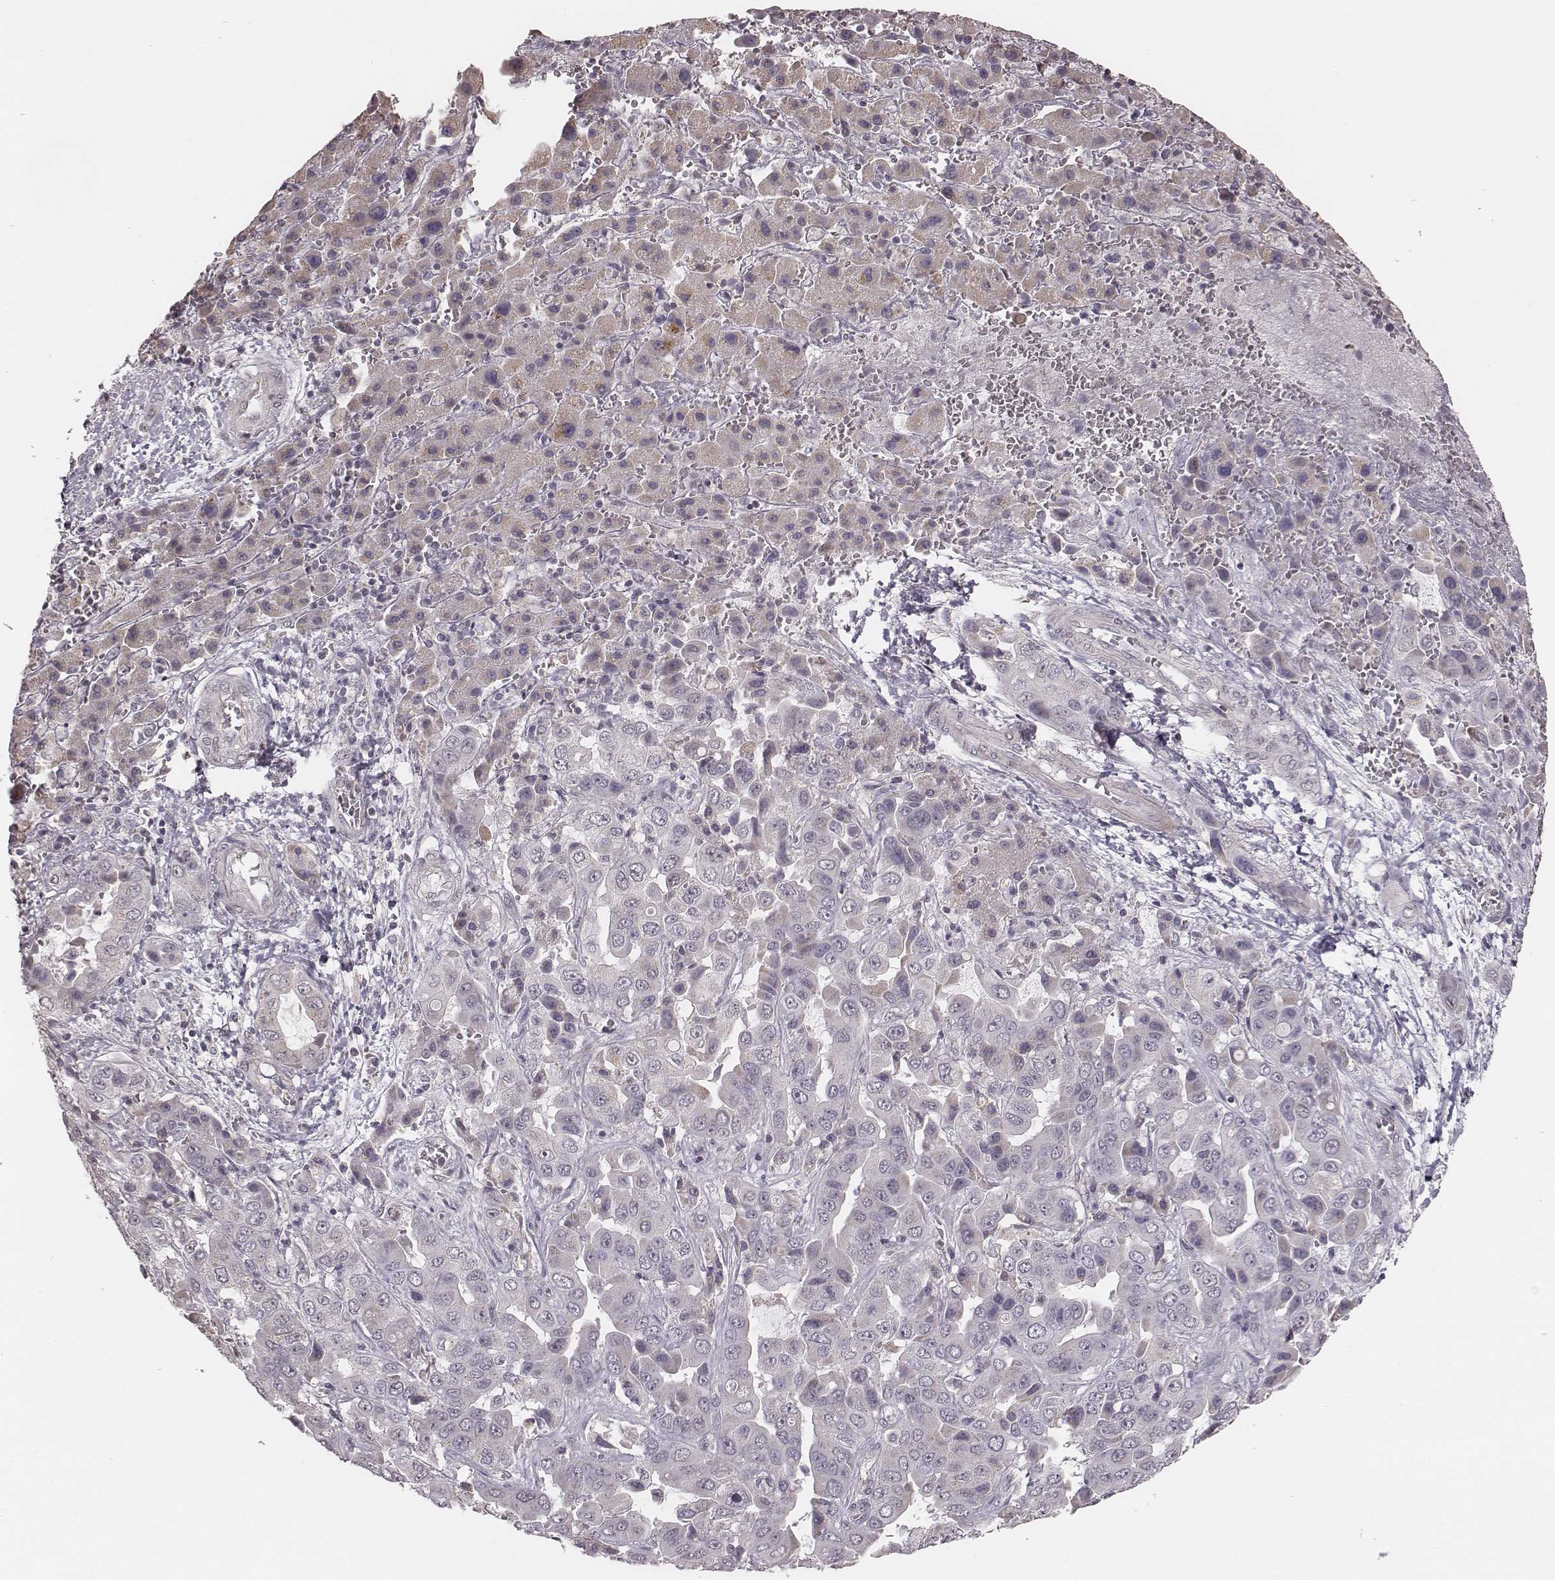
{"staining": {"intensity": "negative", "quantity": "none", "location": "none"}, "tissue": "liver cancer", "cell_type": "Tumor cells", "image_type": "cancer", "snomed": [{"axis": "morphology", "description": "Cholangiocarcinoma"}, {"axis": "topography", "description": "Liver"}], "caption": "Immunohistochemistry (IHC) histopathology image of neoplastic tissue: human liver cholangiocarcinoma stained with DAB (3,3'-diaminobenzidine) displays no significant protein expression in tumor cells. Nuclei are stained in blue.", "gene": "SLC7A4", "patient": {"sex": "female", "age": 52}}